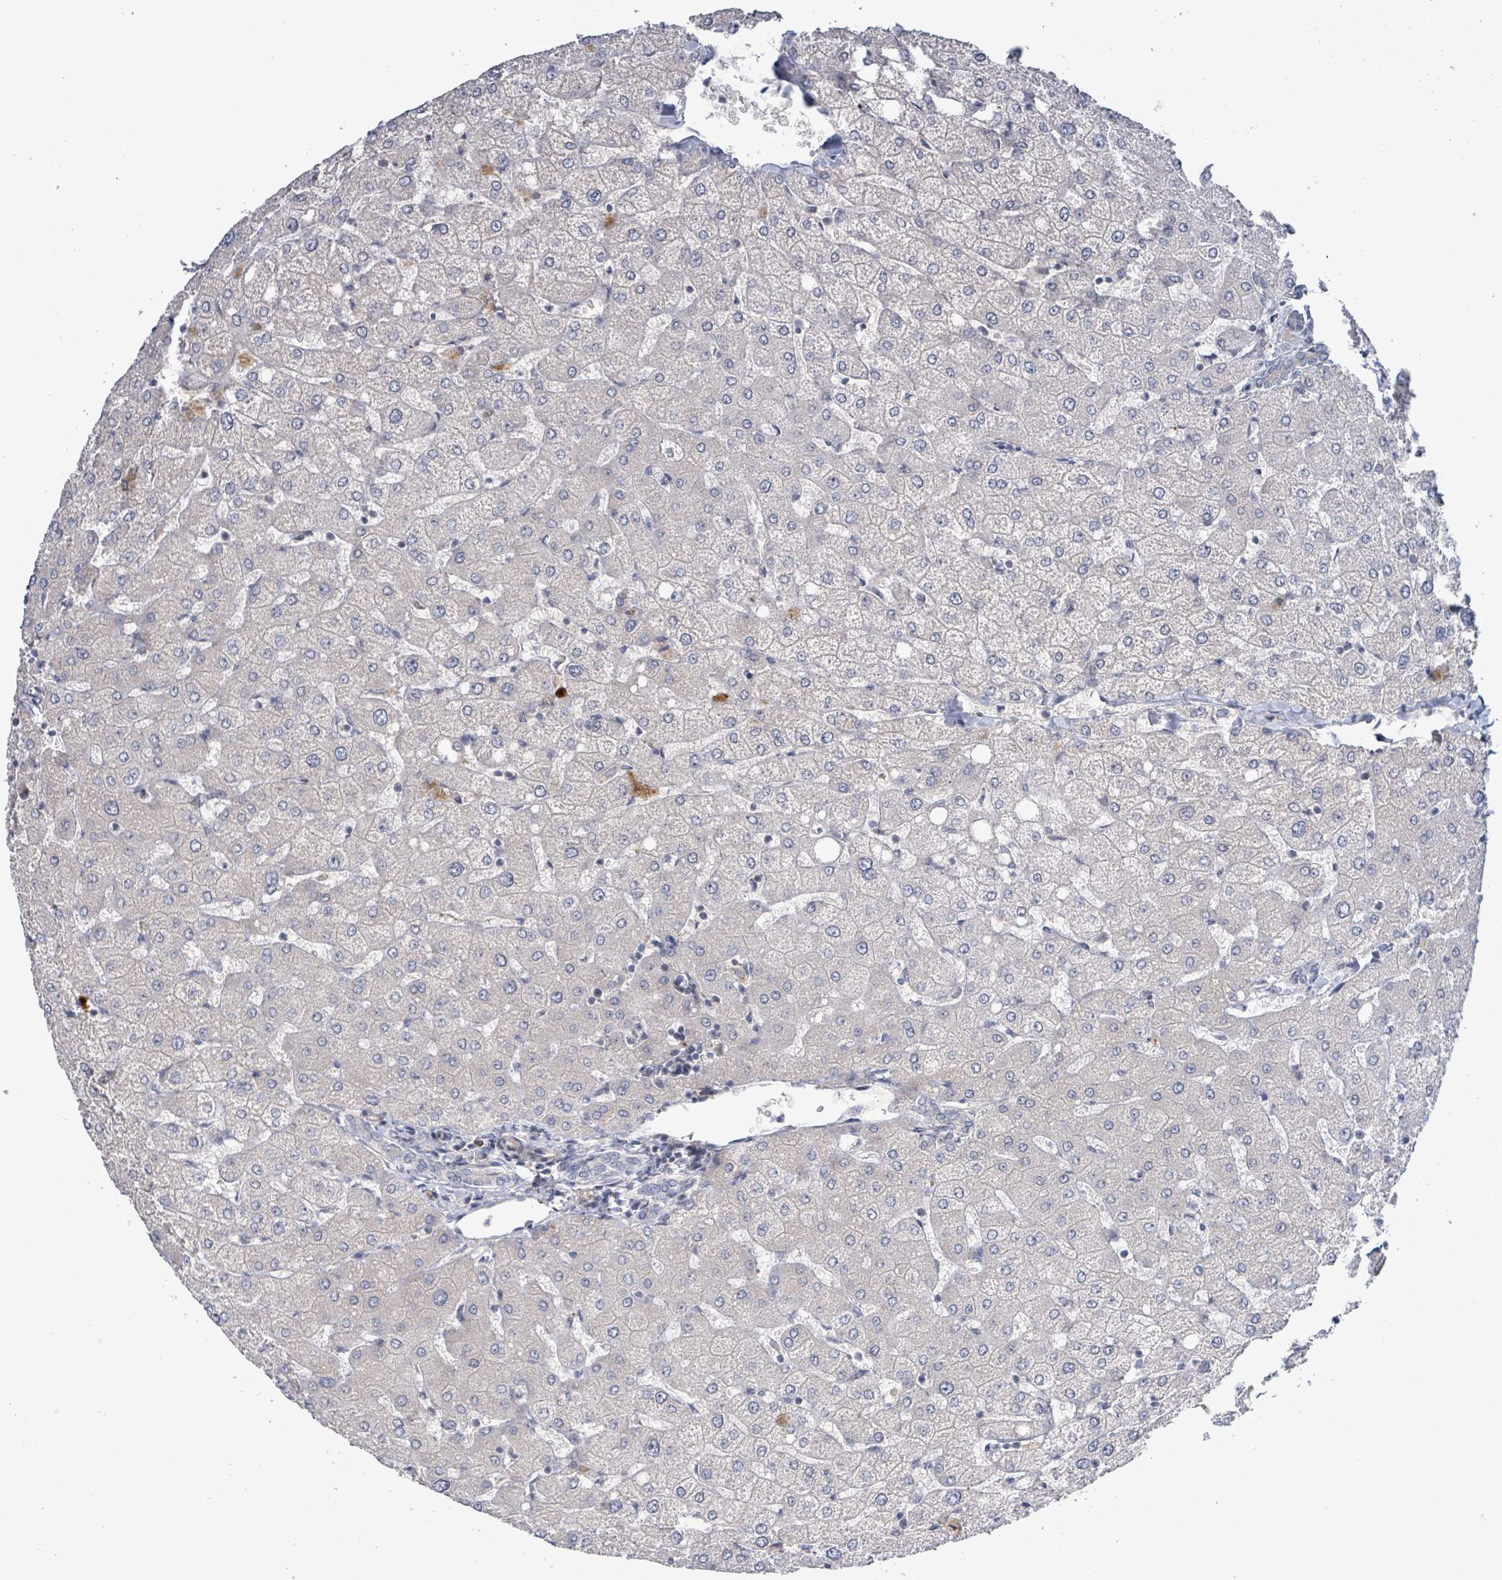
{"staining": {"intensity": "negative", "quantity": "none", "location": "none"}, "tissue": "liver", "cell_type": "Cholangiocytes", "image_type": "normal", "snomed": [{"axis": "morphology", "description": "Normal tissue, NOS"}, {"axis": "topography", "description": "Liver"}], "caption": "Immunohistochemistry micrograph of normal liver: liver stained with DAB (3,3'-diaminobenzidine) reveals no significant protein positivity in cholangiocytes.", "gene": "LILRA4", "patient": {"sex": "female", "age": 54}}